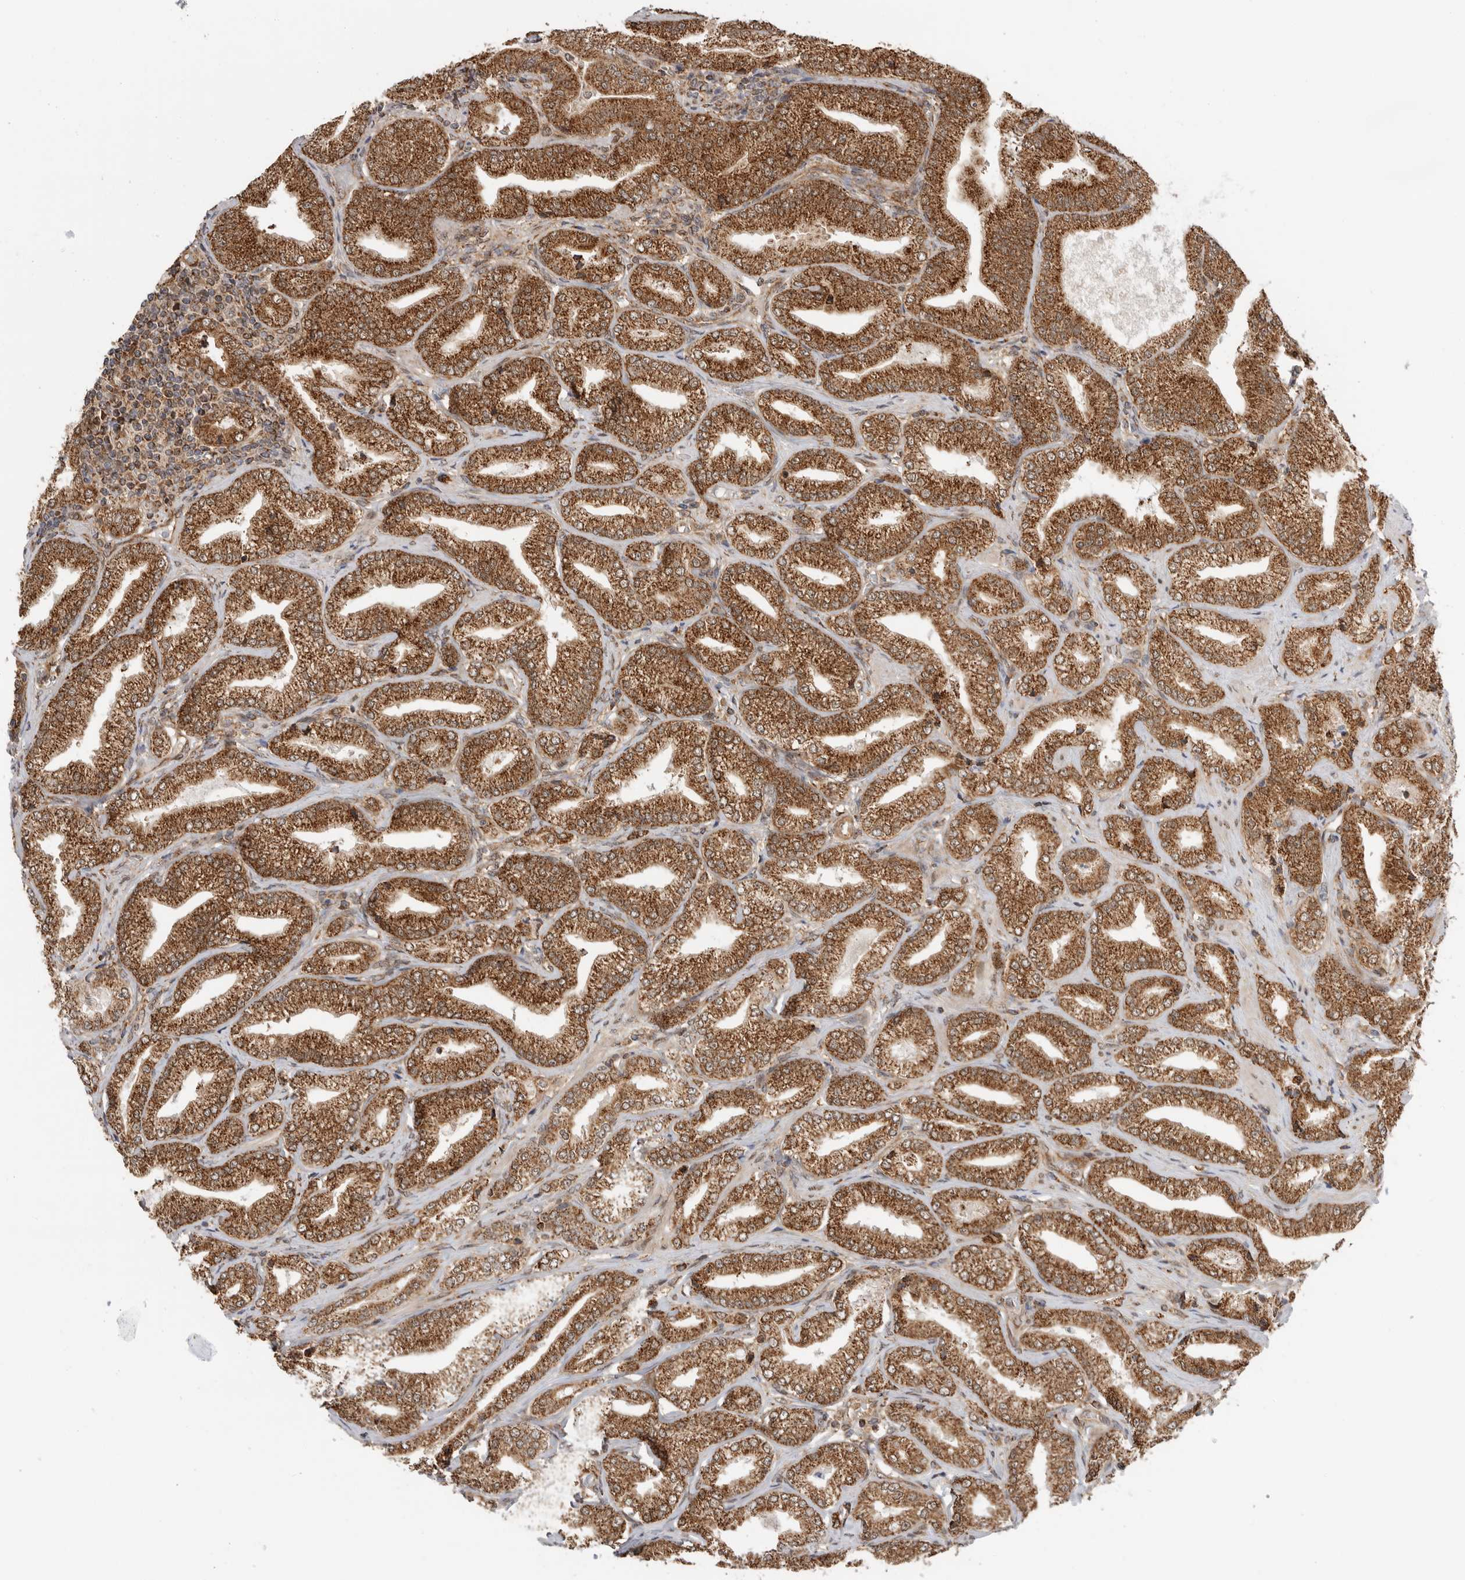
{"staining": {"intensity": "strong", "quantity": ">75%", "location": "cytoplasmic/membranous"}, "tissue": "prostate cancer", "cell_type": "Tumor cells", "image_type": "cancer", "snomed": [{"axis": "morphology", "description": "Adenocarcinoma, Low grade"}, {"axis": "topography", "description": "Prostate"}], "caption": "Low-grade adenocarcinoma (prostate) stained with a protein marker displays strong staining in tumor cells.", "gene": "DCAF8", "patient": {"sex": "male", "age": 62}}